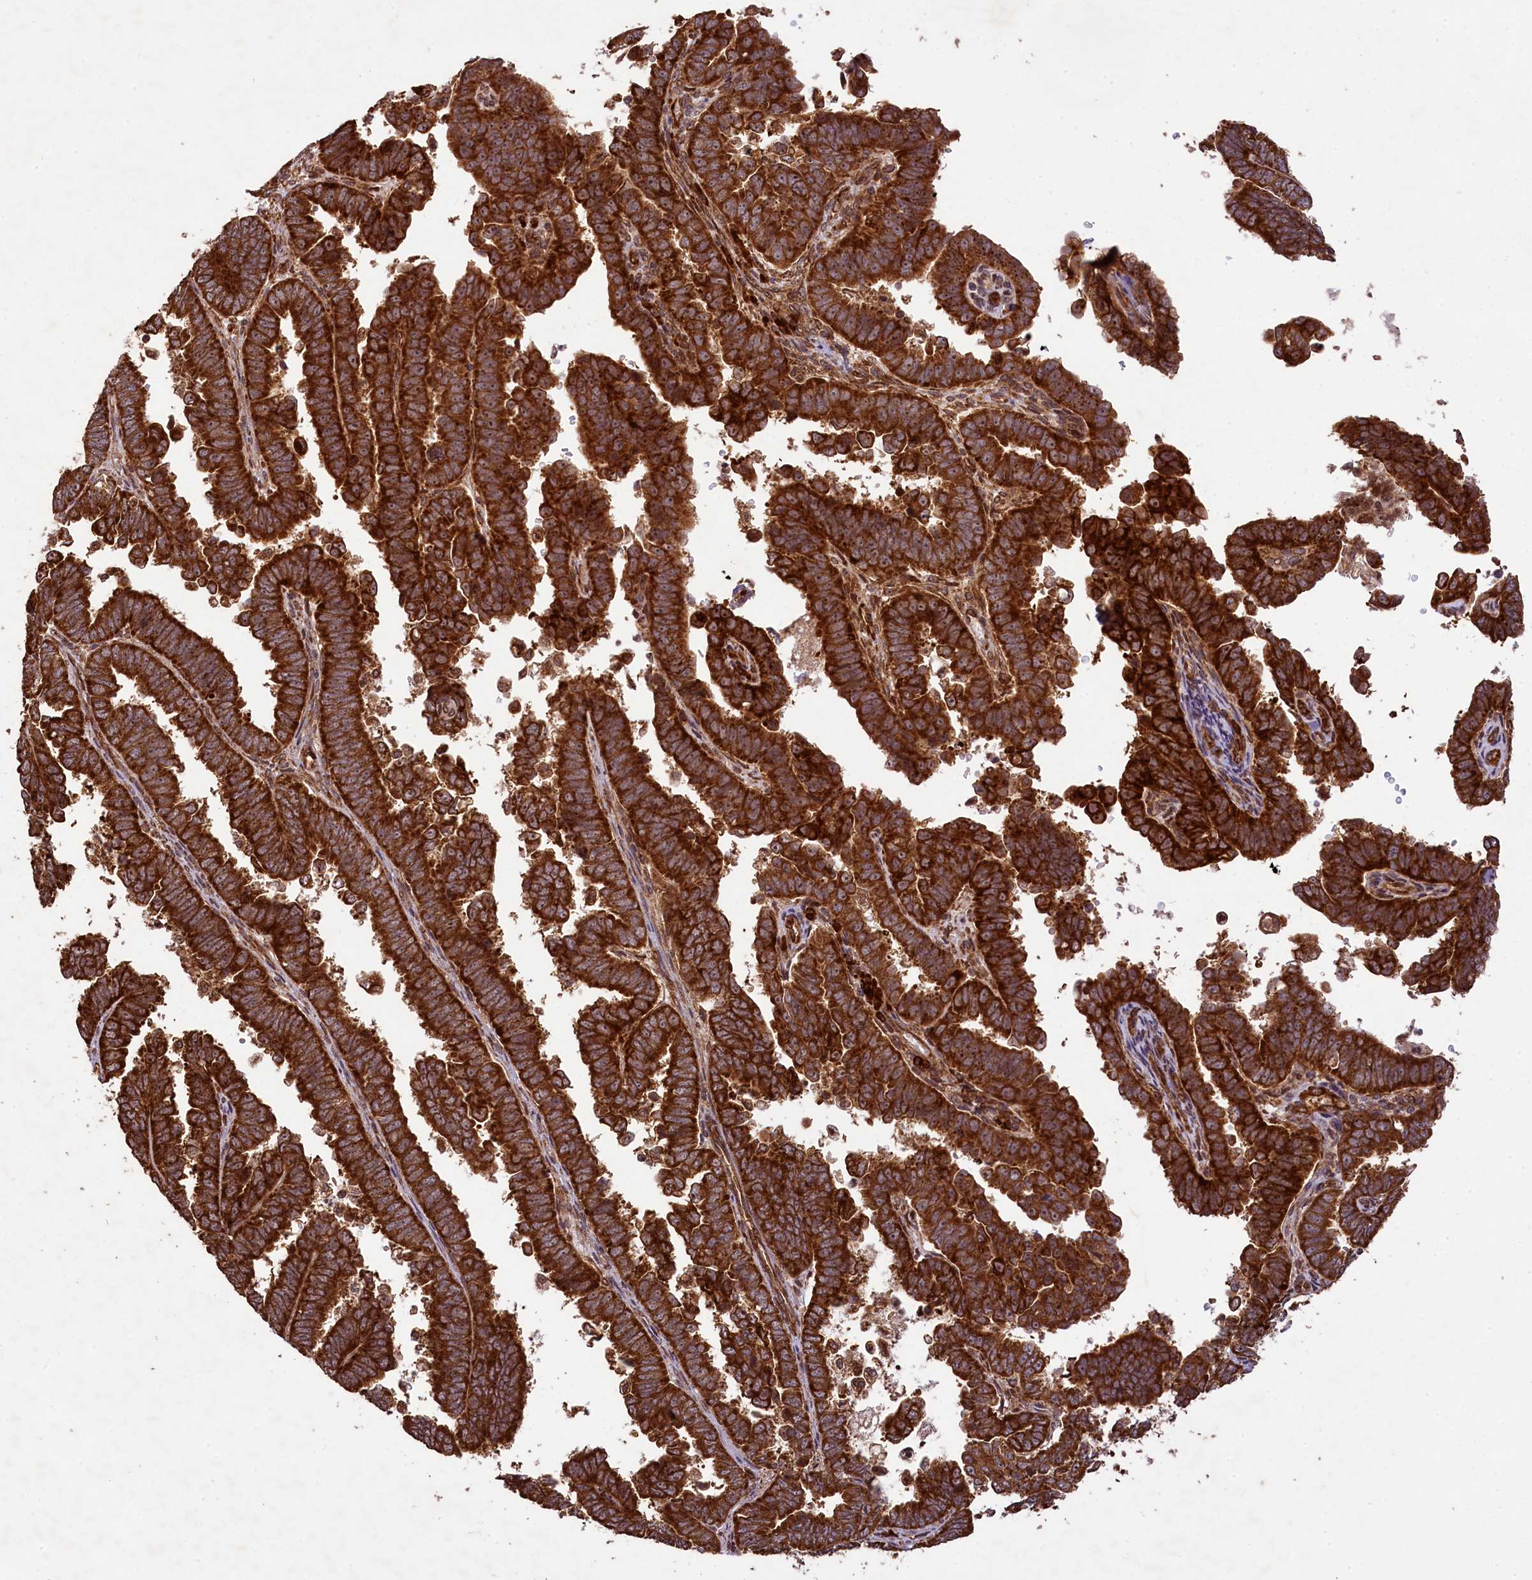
{"staining": {"intensity": "strong", "quantity": ">75%", "location": "cytoplasmic/membranous"}, "tissue": "endometrial cancer", "cell_type": "Tumor cells", "image_type": "cancer", "snomed": [{"axis": "morphology", "description": "Adenocarcinoma, NOS"}, {"axis": "topography", "description": "Endometrium"}], "caption": "A brown stain highlights strong cytoplasmic/membranous positivity of a protein in adenocarcinoma (endometrial) tumor cells.", "gene": "LARP4", "patient": {"sex": "female", "age": 75}}